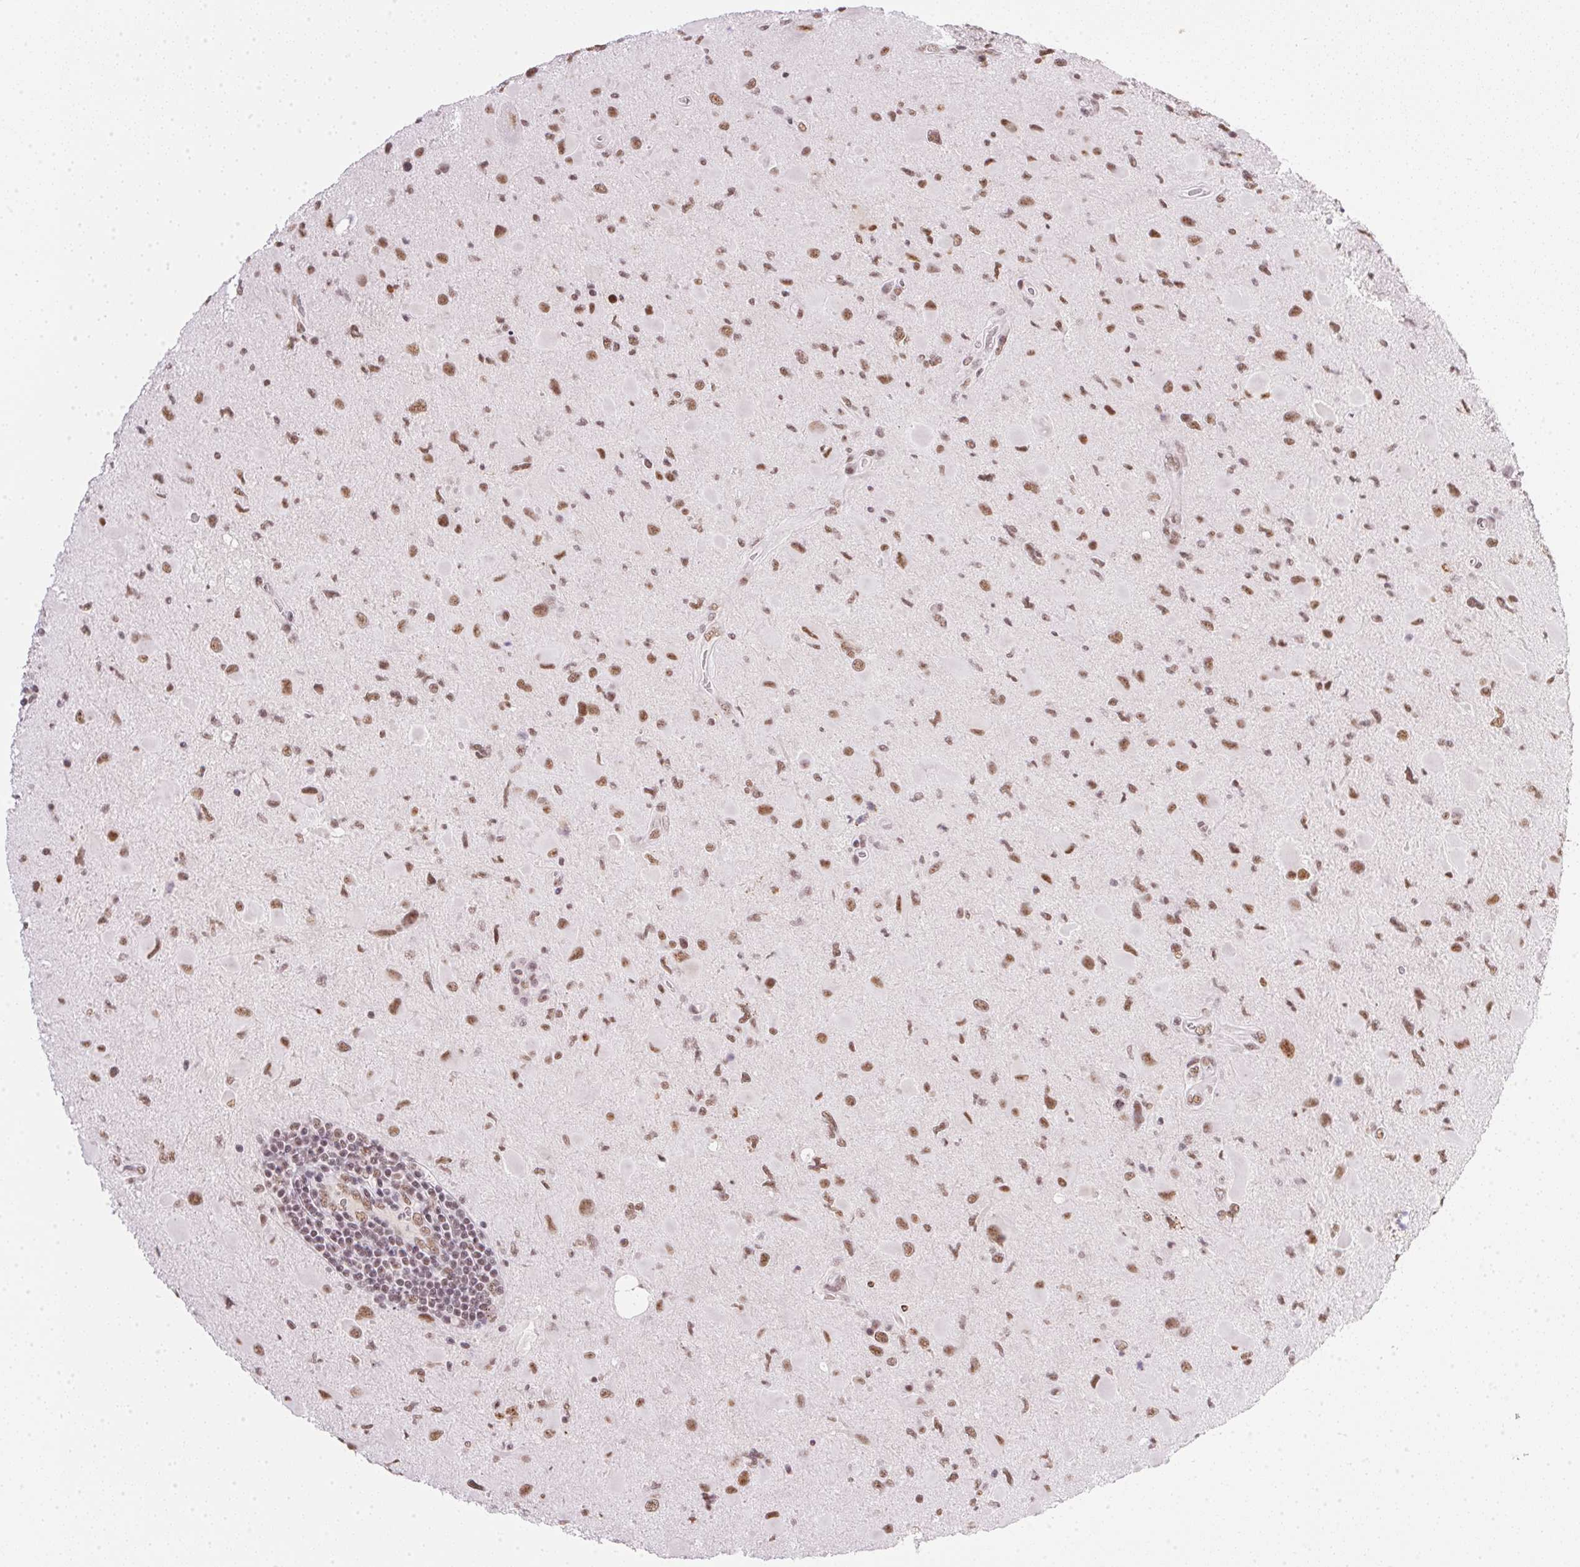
{"staining": {"intensity": "moderate", "quantity": ">75%", "location": "nuclear"}, "tissue": "glioma", "cell_type": "Tumor cells", "image_type": "cancer", "snomed": [{"axis": "morphology", "description": "Glioma, malignant, Low grade"}, {"axis": "topography", "description": "Brain"}], "caption": "Tumor cells display medium levels of moderate nuclear expression in about >75% of cells in malignant low-grade glioma. (Stains: DAB in brown, nuclei in blue, Microscopy: brightfield microscopy at high magnification).", "gene": "SRSF7", "patient": {"sex": "female", "age": 32}}